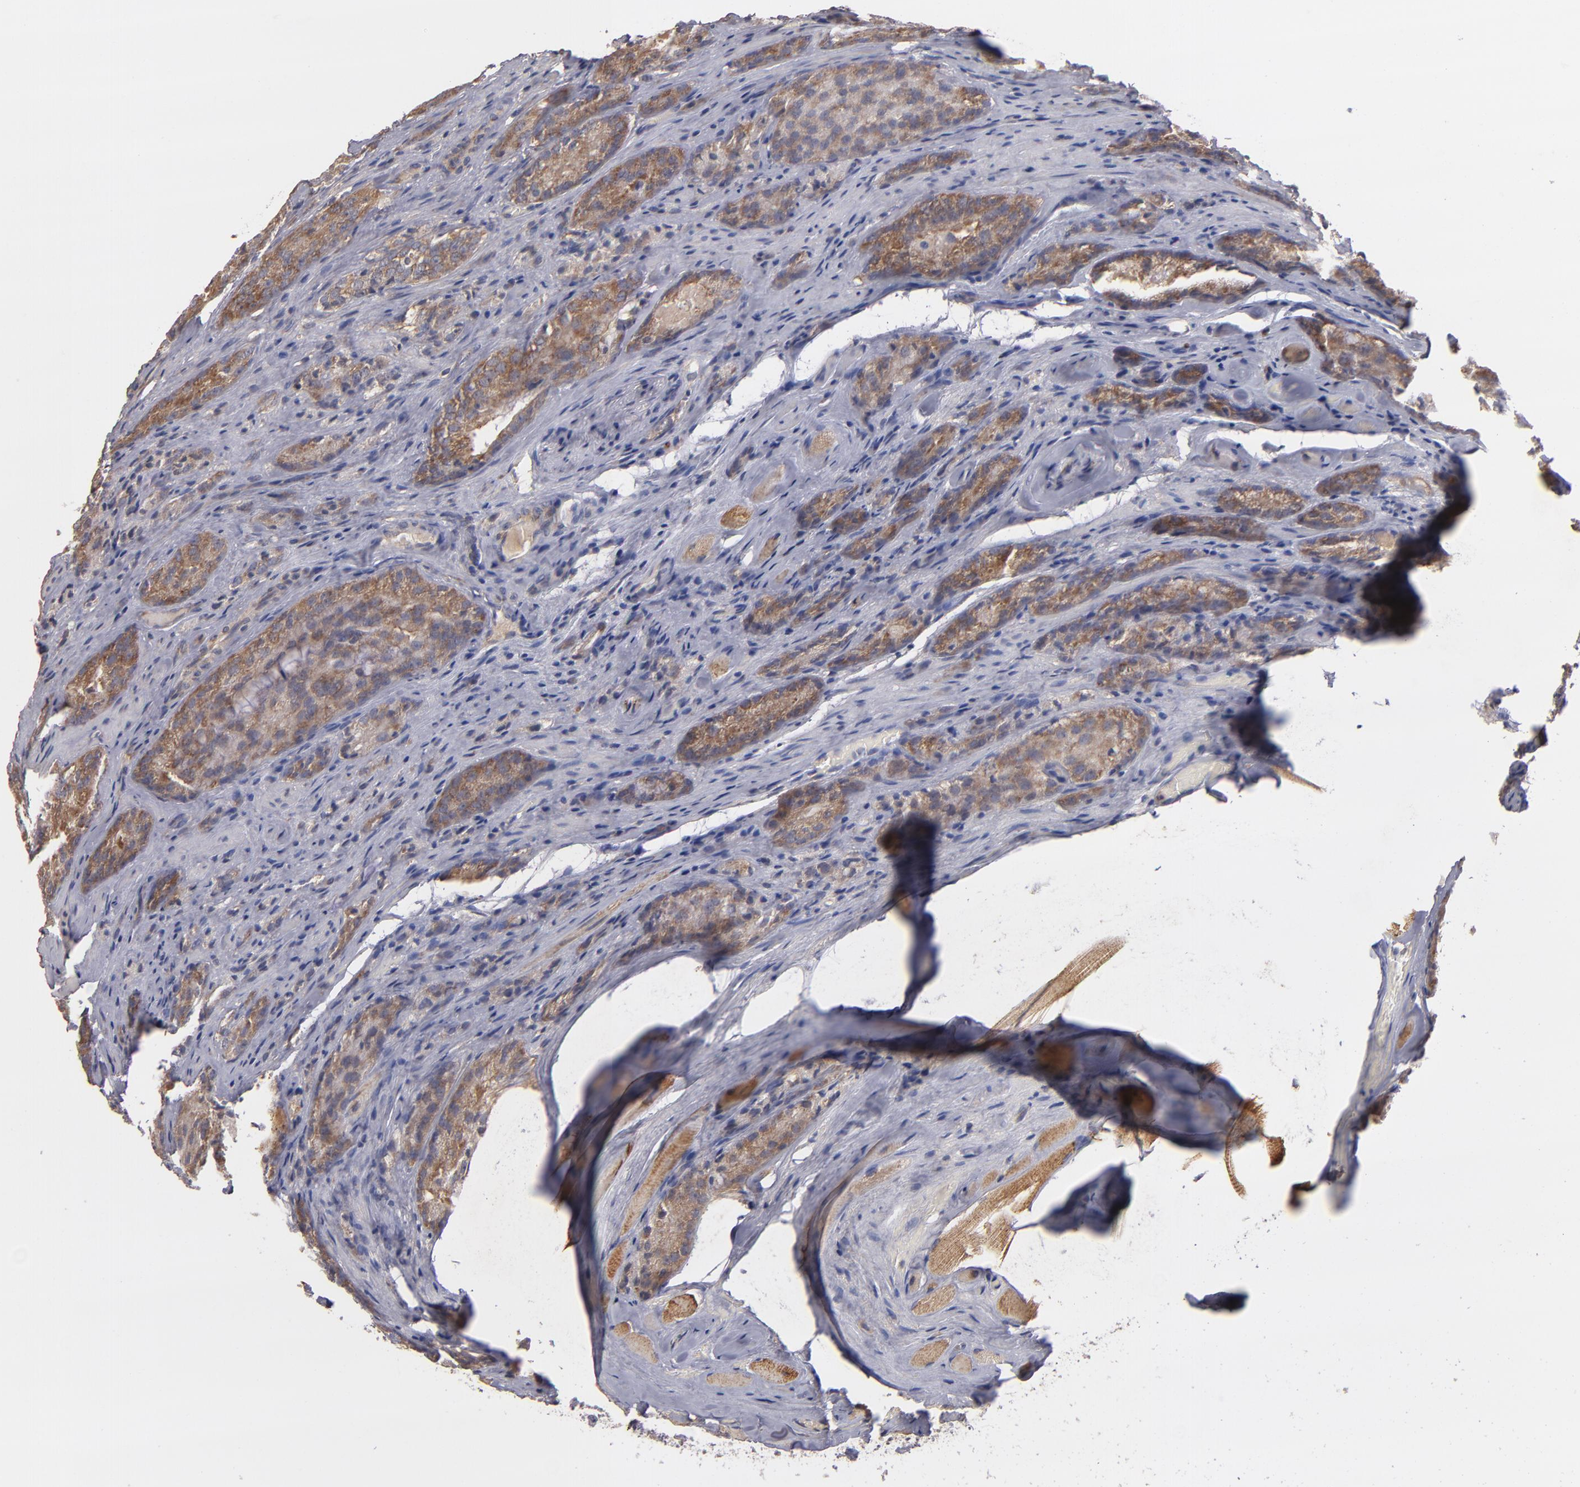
{"staining": {"intensity": "moderate", "quantity": ">75%", "location": "cytoplasmic/membranous"}, "tissue": "prostate cancer", "cell_type": "Tumor cells", "image_type": "cancer", "snomed": [{"axis": "morphology", "description": "Adenocarcinoma, Medium grade"}, {"axis": "topography", "description": "Prostate"}], "caption": "This image reveals immunohistochemistry staining of prostate cancer (medium-grade adenocarcinoma), with medium moderate cytoplasmic/membranous positivity in approximately >75% of tumor cells.", "gene": "UPF3B", "patient": {"sex": "male", "age": 60}}